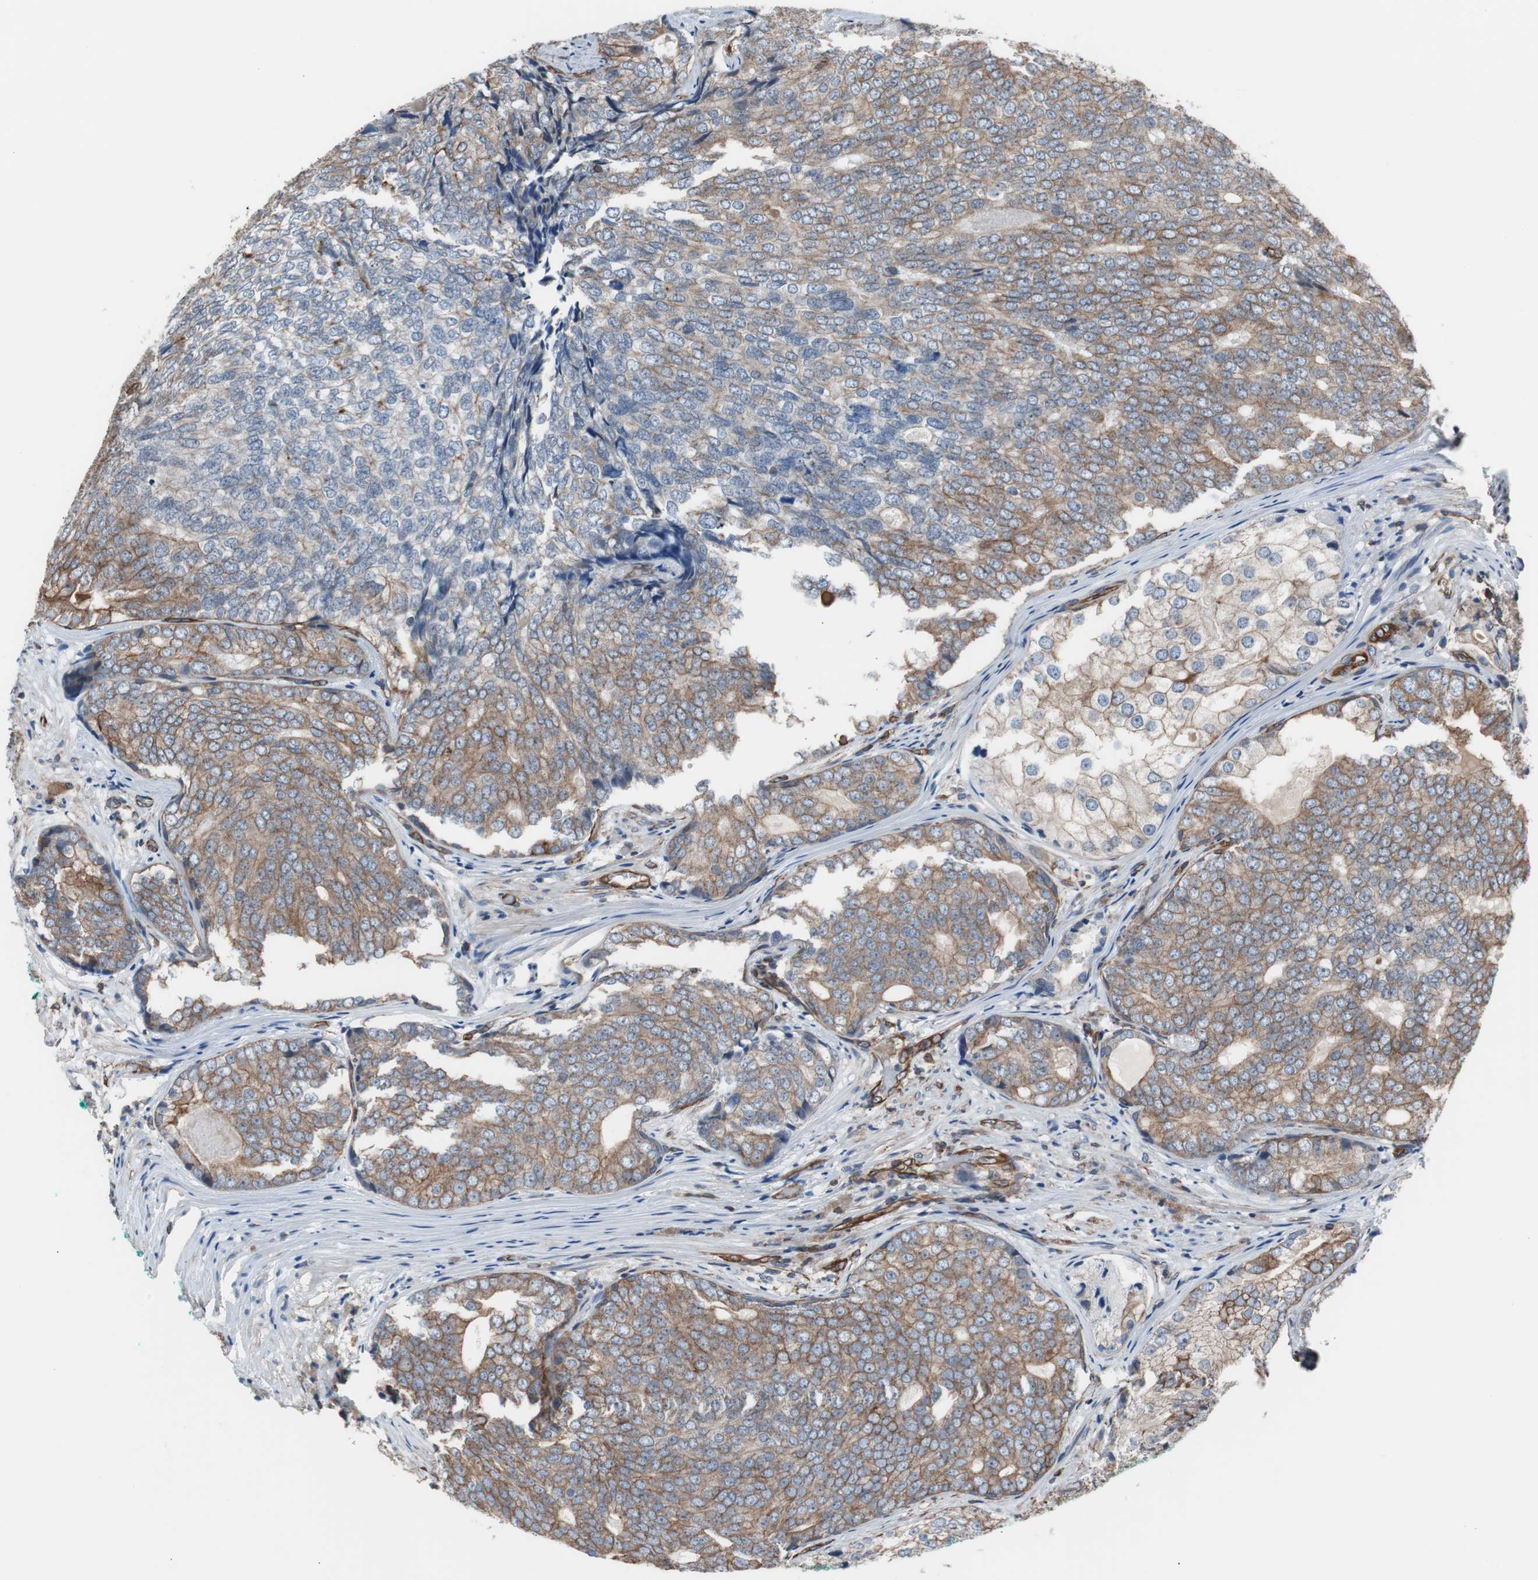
{"staining": {"intensity": "moderate", "quantity": "25%-75%", "location": "cytoplasmic/membranous"}, "tissue": "prostate cancer", "cell_type": "Tumor cells", "image_type": "cancer", "snomed": [{"axis": "morphology", "description": "Adenocarcinoma, High grade"}, {"axis": "topography", "description": "Prostate"}], "caption": "Immunohistochemistry of prostate cancer shows medium levels of moderate cytoplasmic/membranous positivity in about 25%-75% of tumor cells. The protein of interest is stained brown, and the nuclei are stained in blue (DAB IHC with brightfield microscopy, high magnification).", "gene": "KIF3B", "patient": {"sex": "male", "age": 66}}